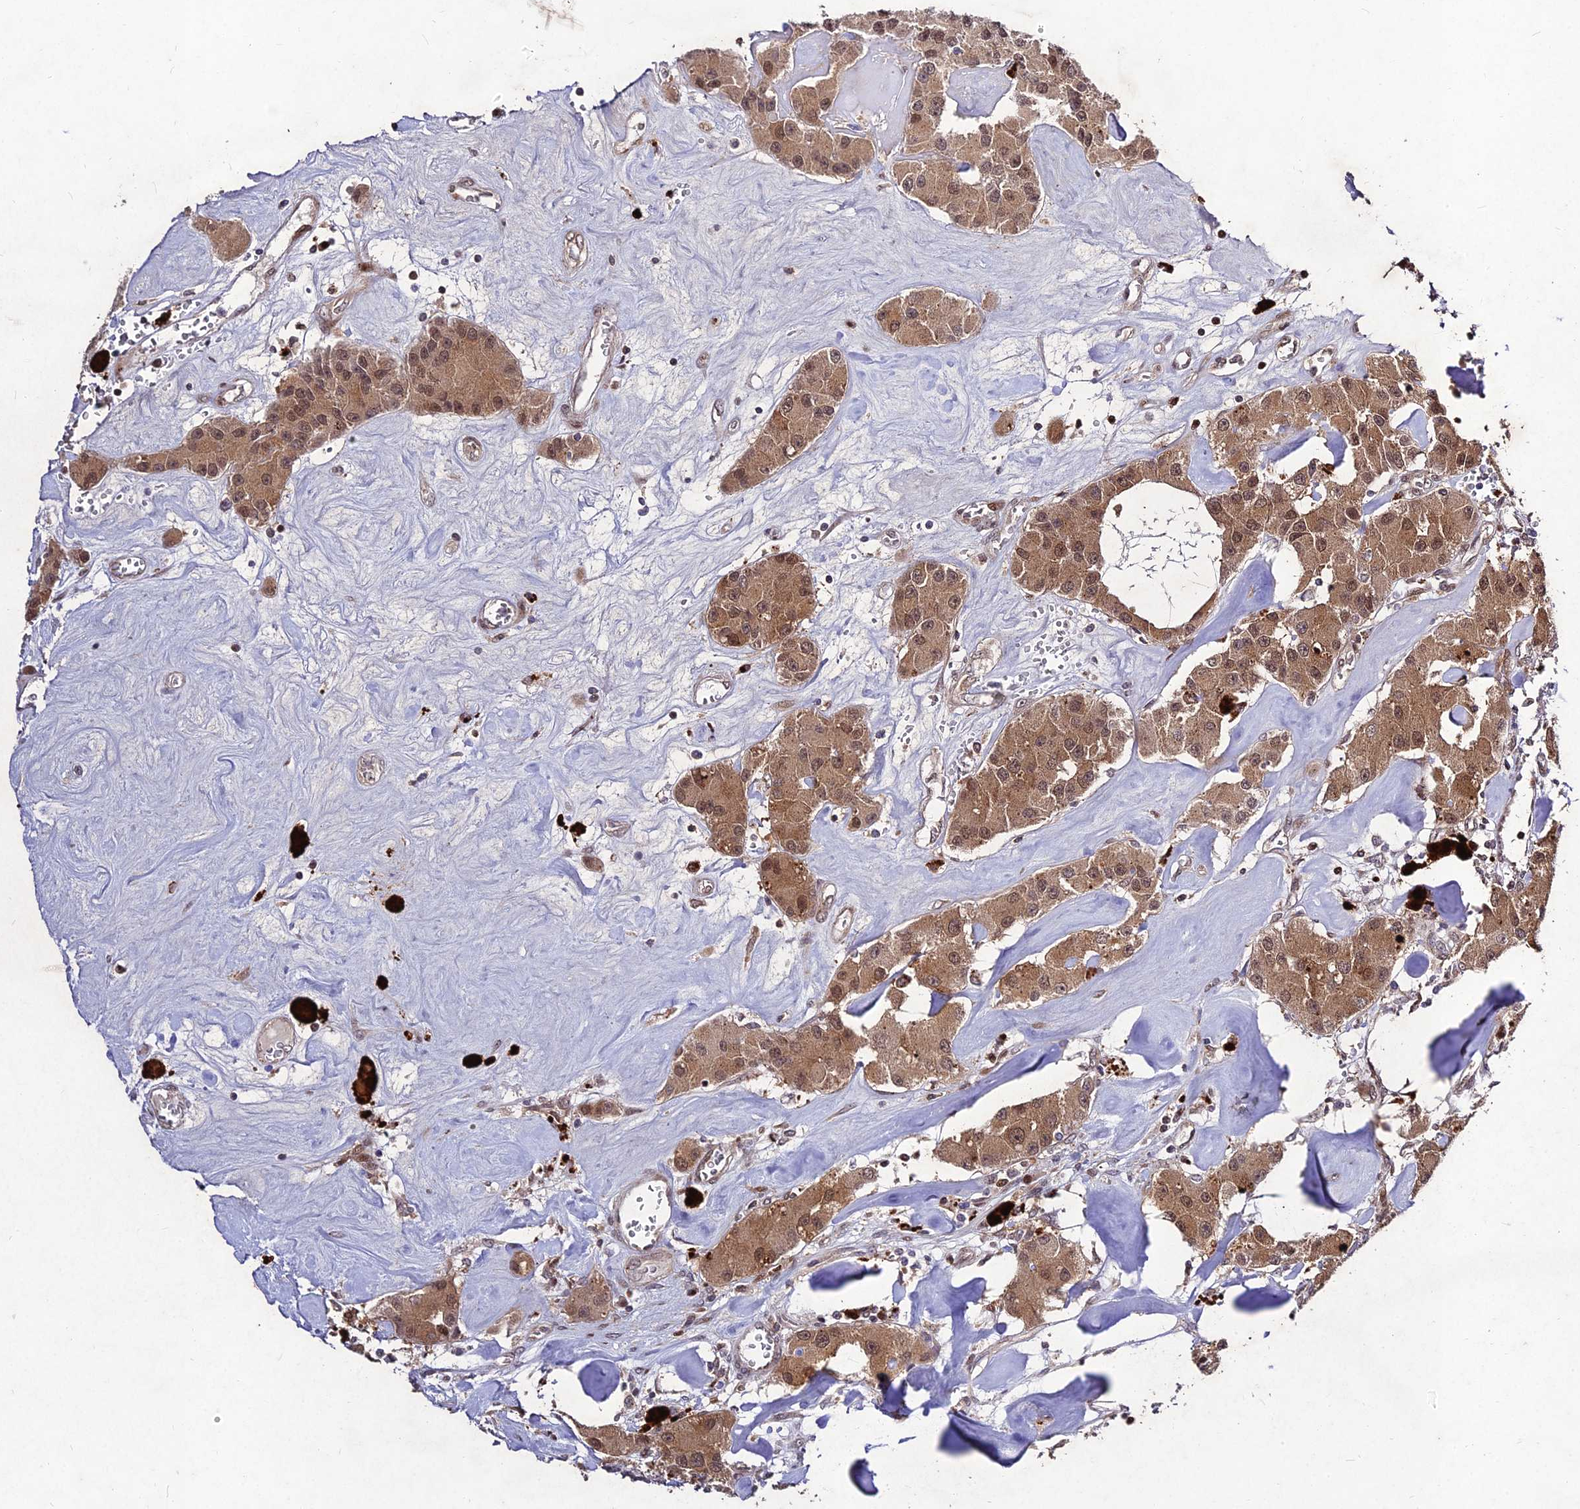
{"staining": {"intensity": "moderate", "quantity": ">75%", "location": "cytoplasmic/membranous,nuclear"}, "tissue": "carcinoid", "cell_type": "Tumor cells", "image_type": "cancer", "snomed": [{"axis": "morphology", "description": "Carcinoid, malignant, NOS"}, {"axis": "topography", "description": "Pancreas"}], "caption": "An immunohistochemistry (IHC) histopathology image of neoplastic tissue is shown. Protein staining in brown labels moderate cytoplasmic/membranous and nuclear positivity in carcinoid (malignant) within tumor cells. (DAB IHC, brown staining for protein, blue staining for nuclei).", "gene": "MKKS", "patient": {"sex": "male", "age": 41}}